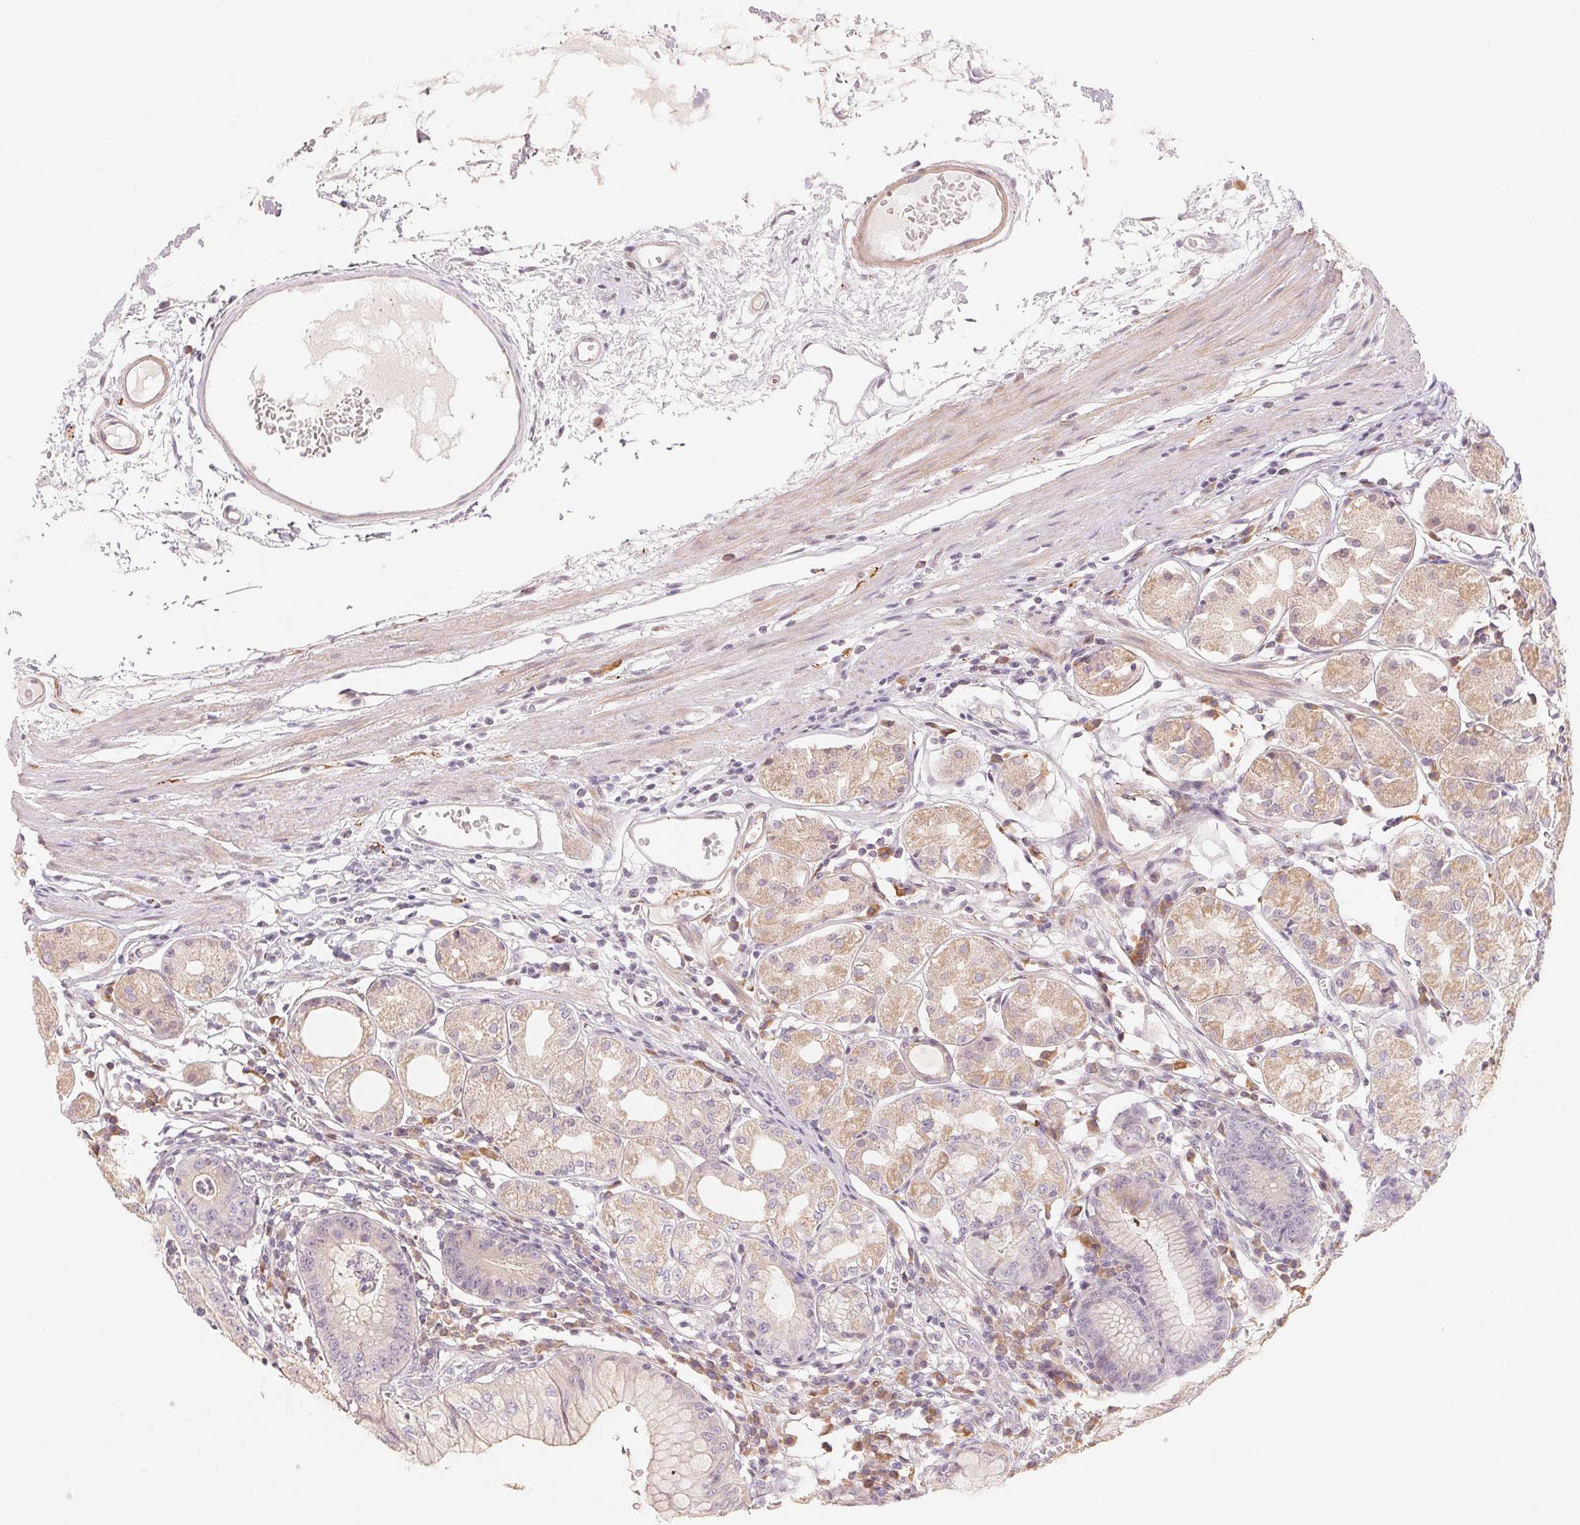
{"staining": {"intensity": "weak", "quantity": "25%-75%", "location": "cytoplasmic/membranous,nuclear"}, "tissue": "stomach", "cell_type": "Glandular cells", "image_type": "normal", "snomed": [{"axis": "morphology", "description": "Normal tissue, NOS"}, {"axis": "topography", "description": "Stomach"}], "caption": "Stomach stained with DAB (3,3'-diaminobenzidine) IHC shows low levels of weak cytoplasmic/membranous,nuclear positivity in approximately 25%-75% of glandular cells. Ihc stains the protein of interest in brown and the nuclei are stained blue.", "gene": "DENND2C", "patient": {"sex": "male", "age": 55}}